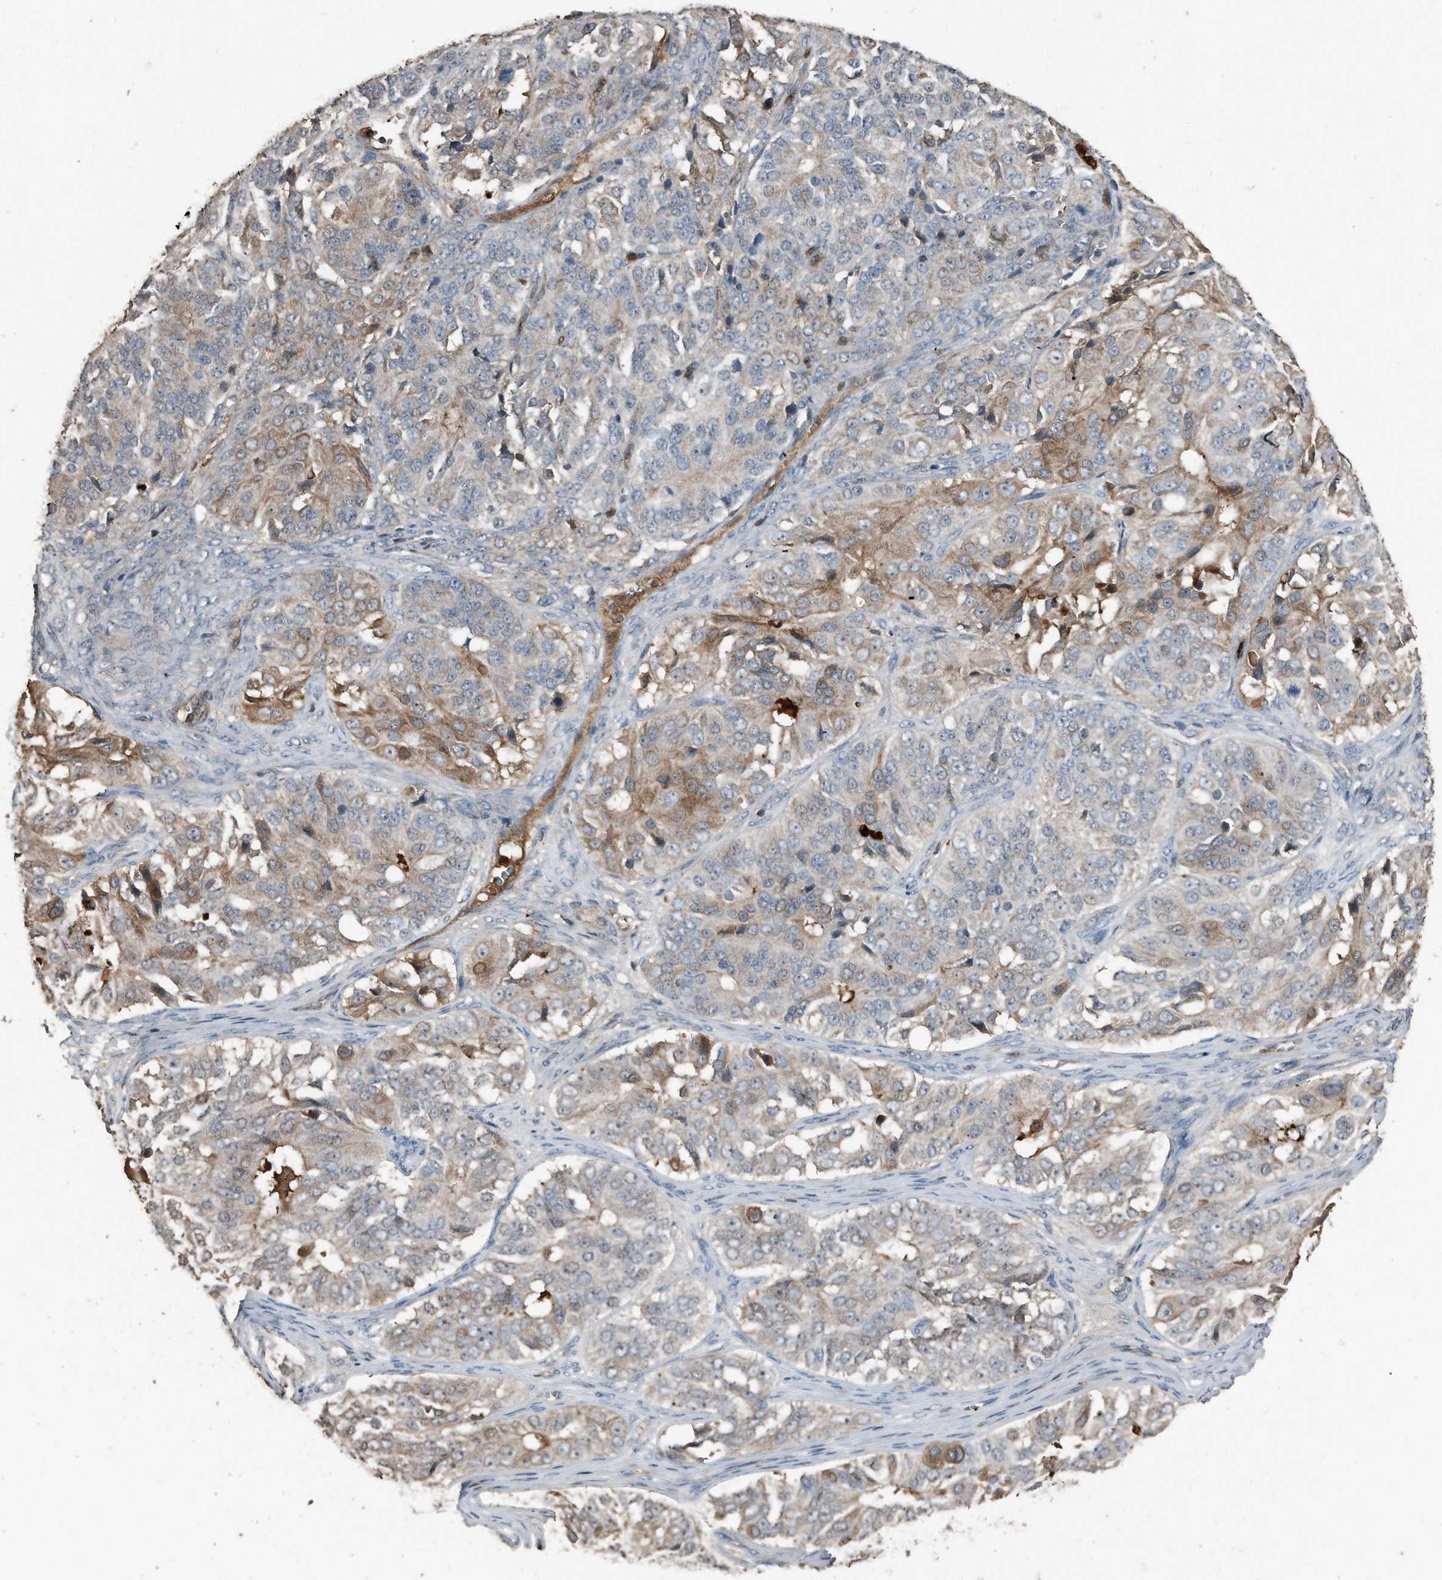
{"staining": {"intensity": "moderate", "quantity": "25%-75%", "location": "cytoplasmic/membranous"}, "tissue": "ovarian cancer", "cell_type": "Tumor cells", "image_type": "cancer", "snomed": [{"axis": "morphology", "description": "Carcinoma, endometroid"}, {"axis": "topography", "description": "Ovary"}], "caption": "Tumor cells demonstrate moderate cytoplasmic/membranous positivity in approximately 25%-75% of cells in ovarian cancer (endometroid carcinoma).", "gene": "C9", "patient": {"sex": "female", "age": 51}}